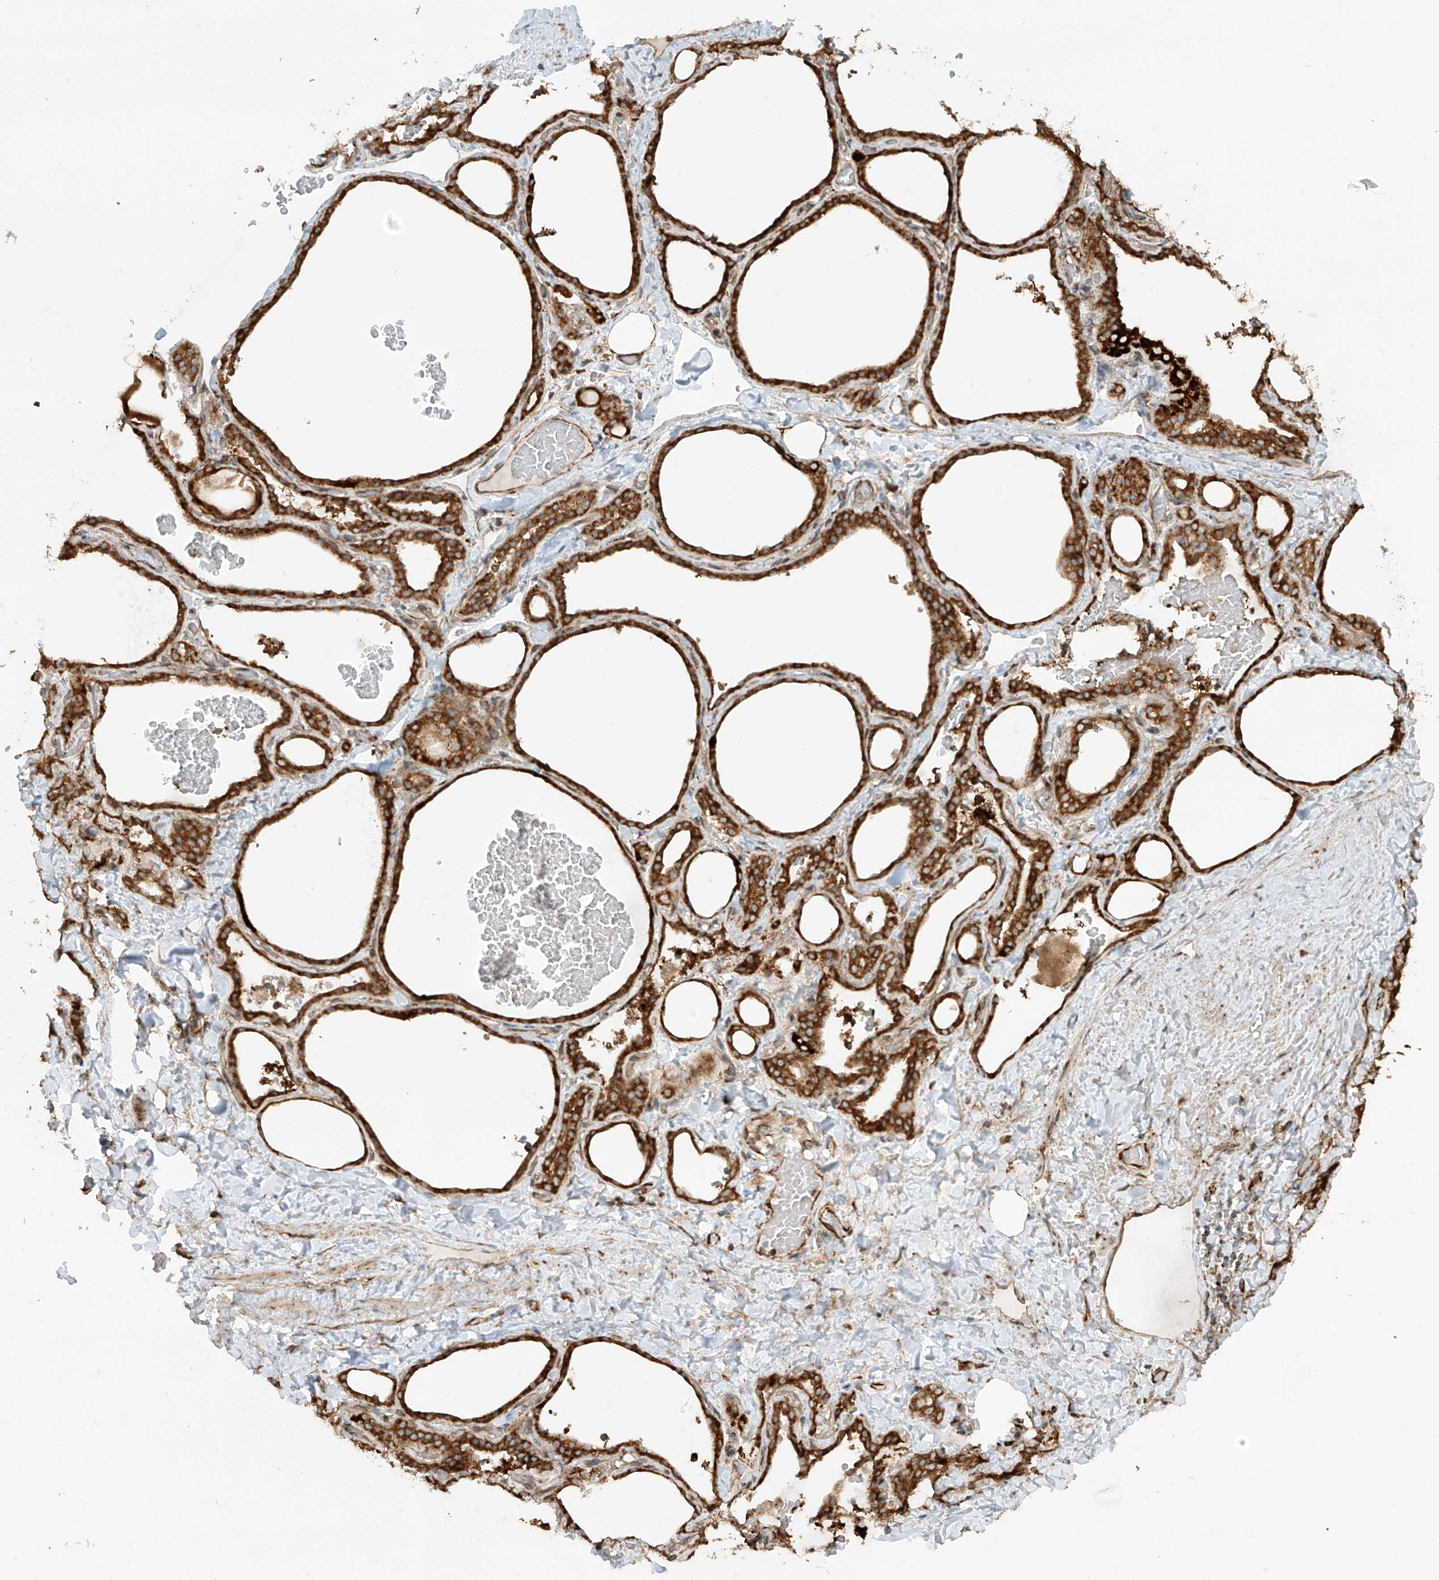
{"staining": {"intensity": "strong", "quantity": ">75%", "location": "cytoplasmic/membranous"}, "tissue": "thyroid gland", "cell_type": "Glandular cells", "image_type": "normal", "snomed": [{"axis": "morphology", "description": "Normal tissue, NOS"}, {"axis": "topography", "description": "Thyroid gland"}], "caption": "Thyroid gland stained with immunohistochemistry reveals strong cytoplasmic/membranous staining in approximately >75% of glandular cells.", "gene": "EIF5B", "patient": {"sex": "female", "age": 22}}